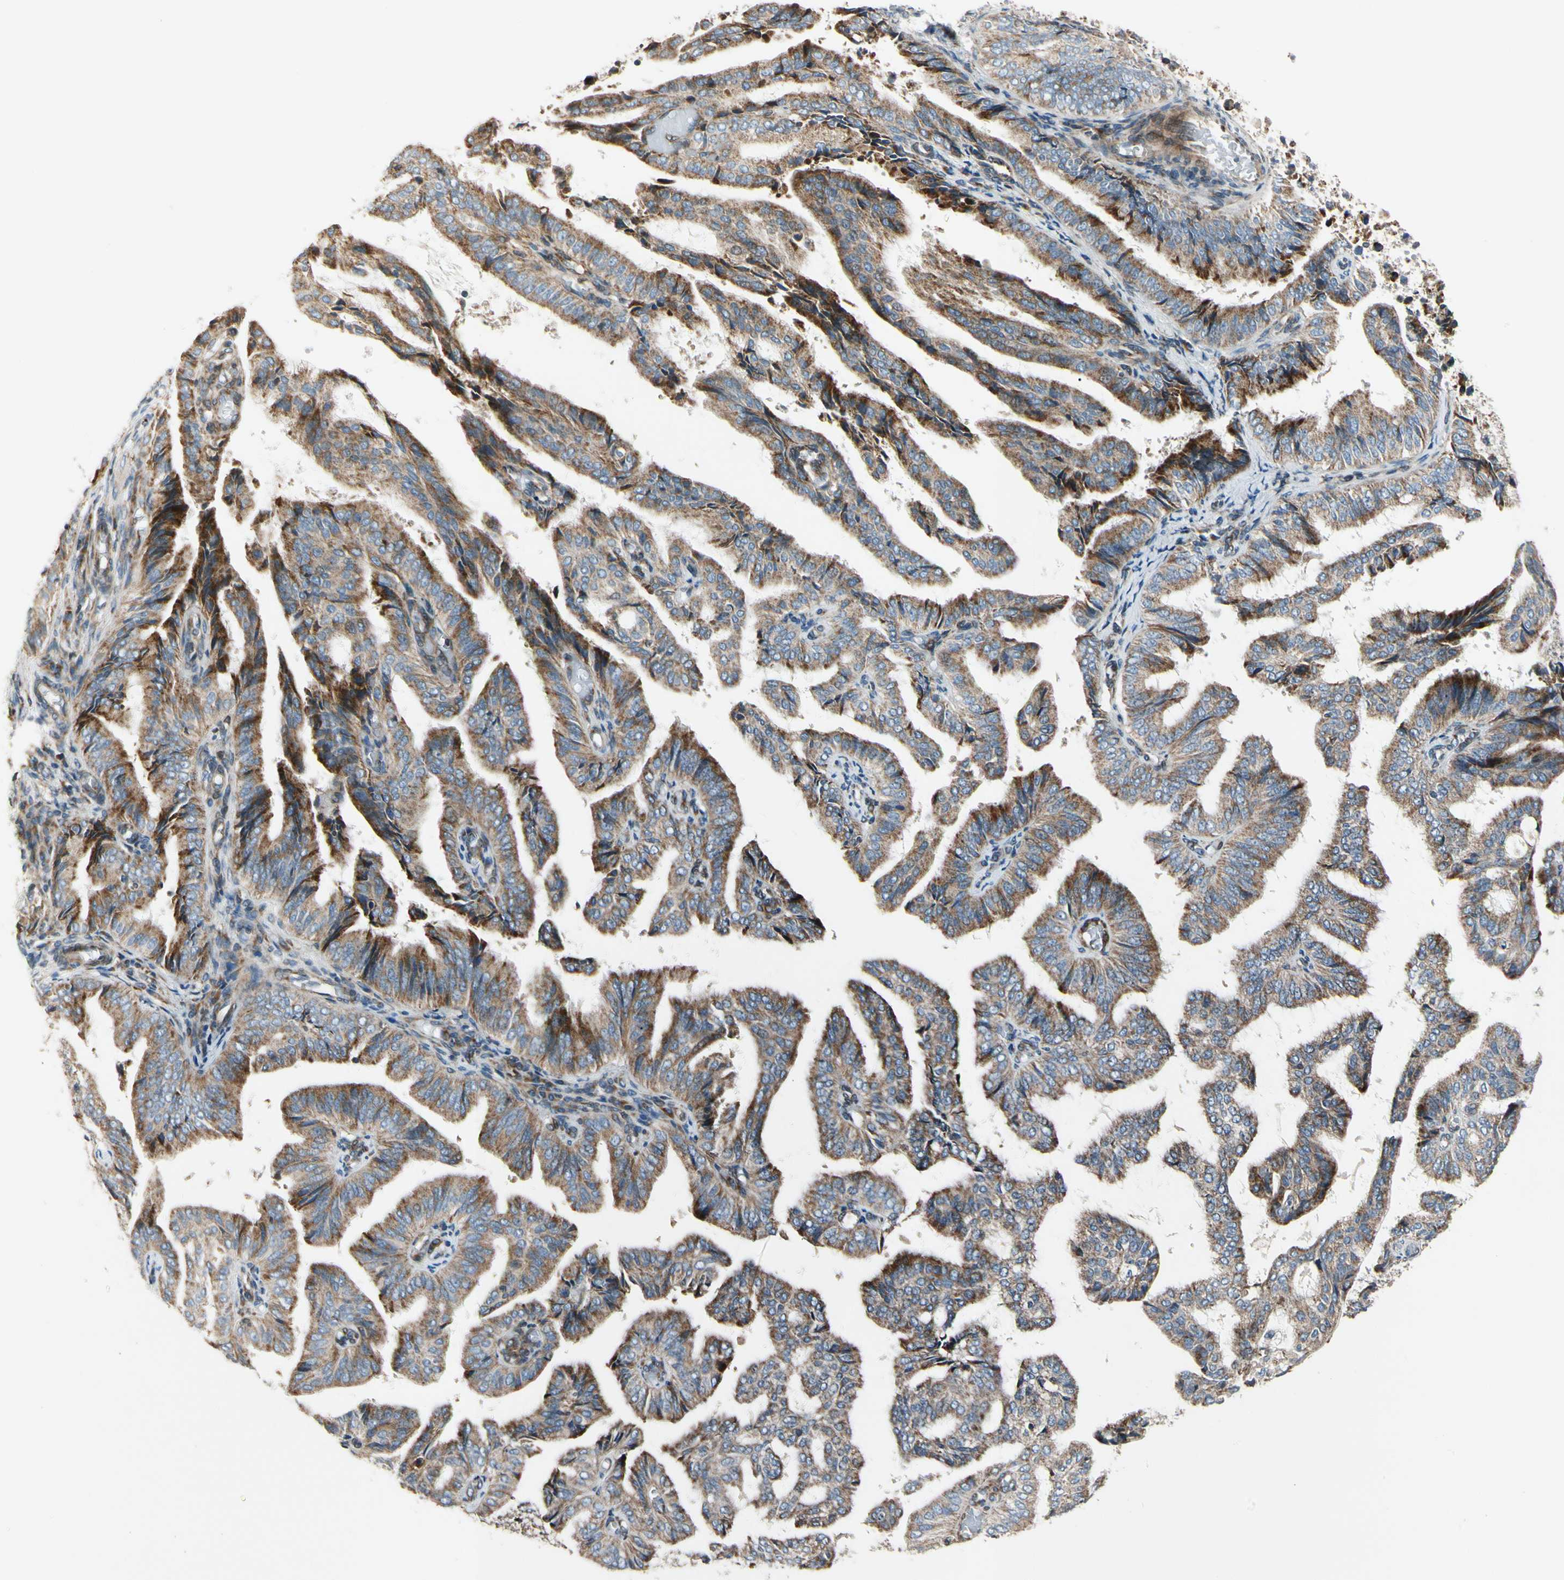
{"staining": {"intensity": "moderate", "quantity": ">75%", "location": "cytoplasmic/membranous"}, "tissue": "endometrial cancer", "cell_type": "Tumor cells", "image_type": "cancer", "snomed": [{"axis": "morphology", "description": "Adenocarcinoma, NOS"}, {"axis": "topography", "description": "Endometrium"}], "caption": "Endometrial adenocarcinoma was stained to show a protein in brown. There is medium levels of moderate cytoplasmic/membranous positivity in about >75% of tumor cells. (Brightfield microscopy of DAB IHC at high magnification).", "gene": "MRPL9", "patient": {"sex": "female", "age": 58}}